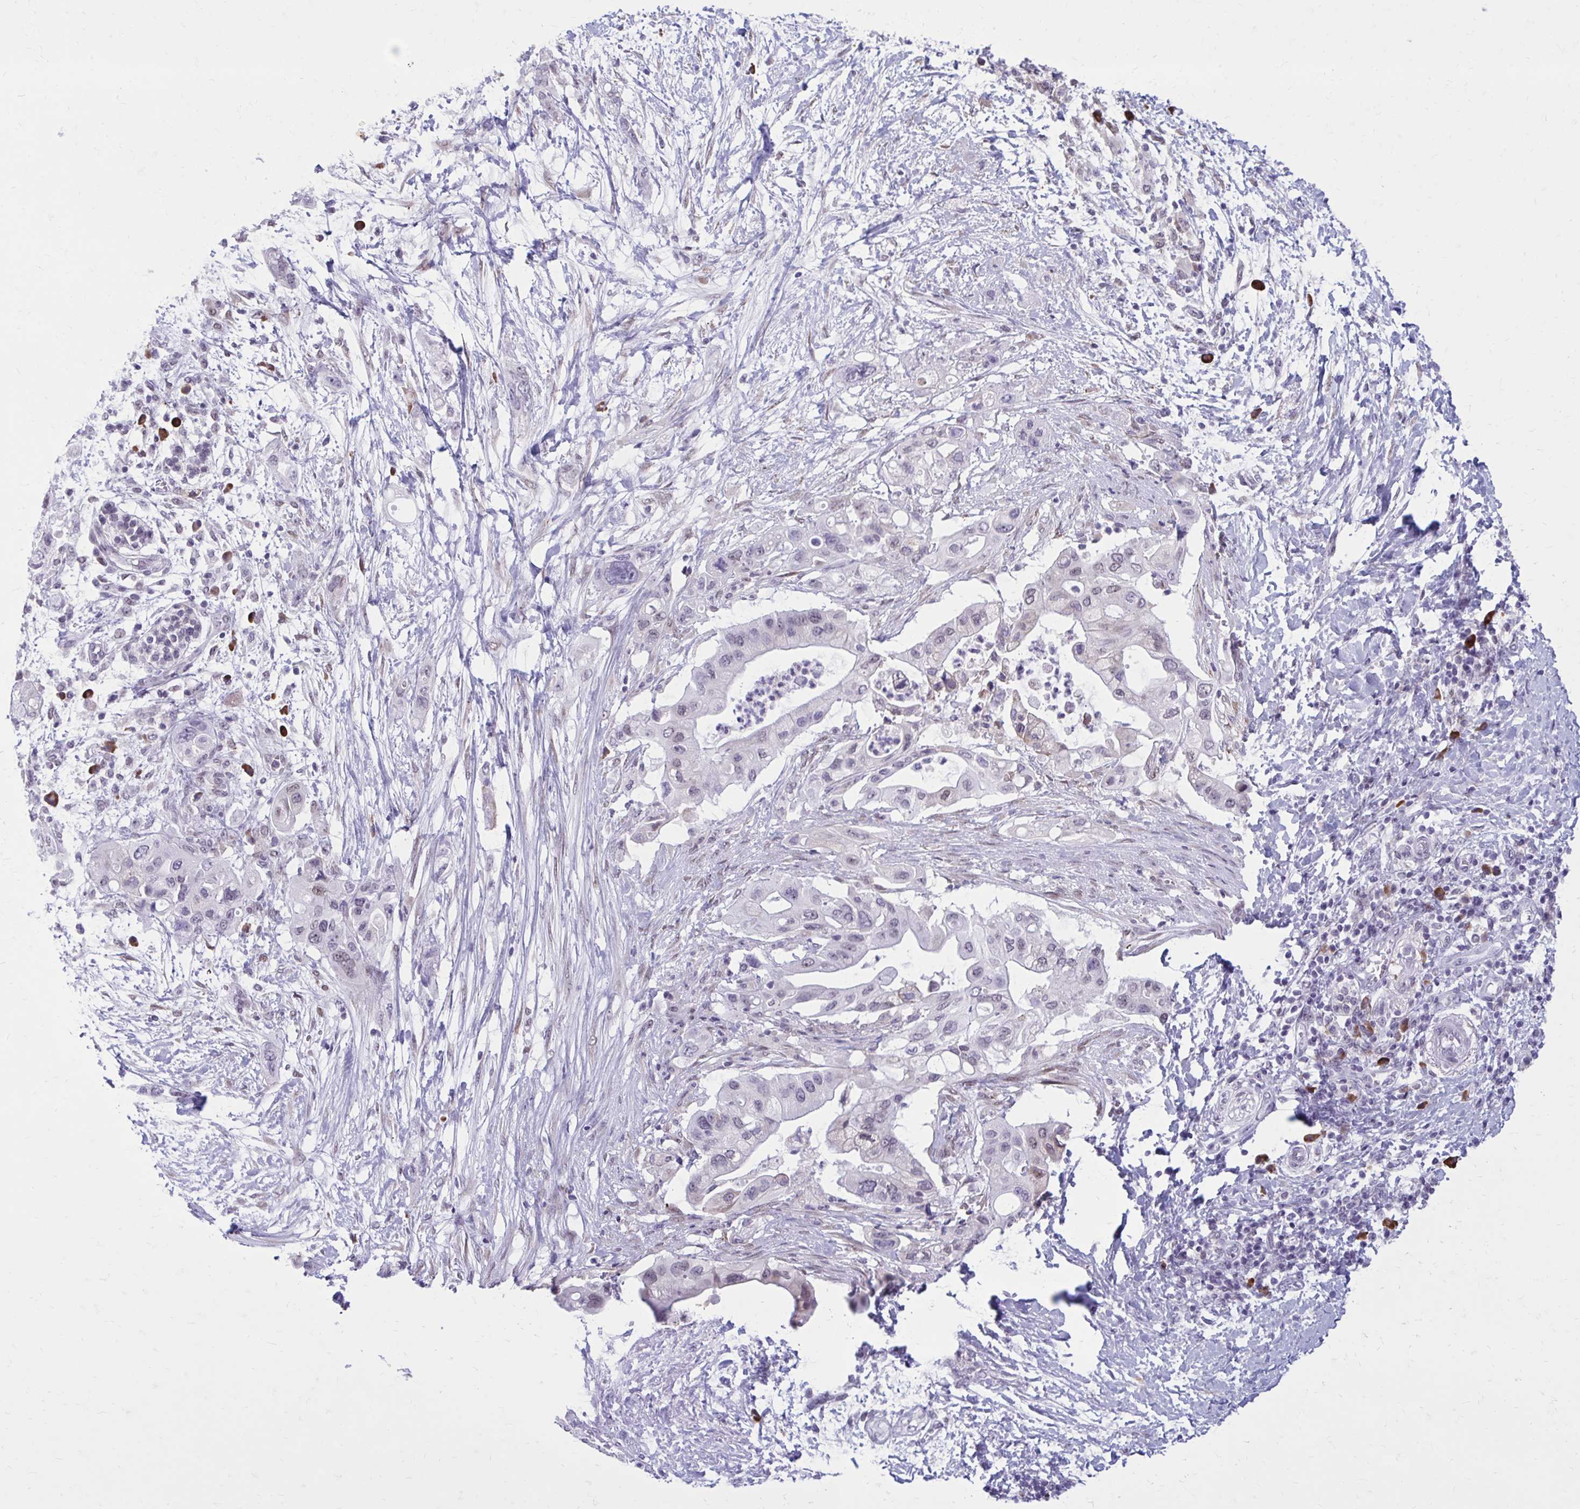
{"staining": {"intensity": "negative", "quantity": "none", "location": "none"}, "tissue": "pancreatic cancer", "cell_type": "Tumor cells", "image_type": "cancer", "snomed": [{"axis": "morphology", "description": "Adenocarcinoma, NOS"}, {"axis": "topography", "description": "Pancreas"}], "caption": "A micrograph of human pancreatic adenocarcinoma is negative for staining in tumor cells.", "gene": "PROSER1", "patient": {"sex": "female", "age": 72}}